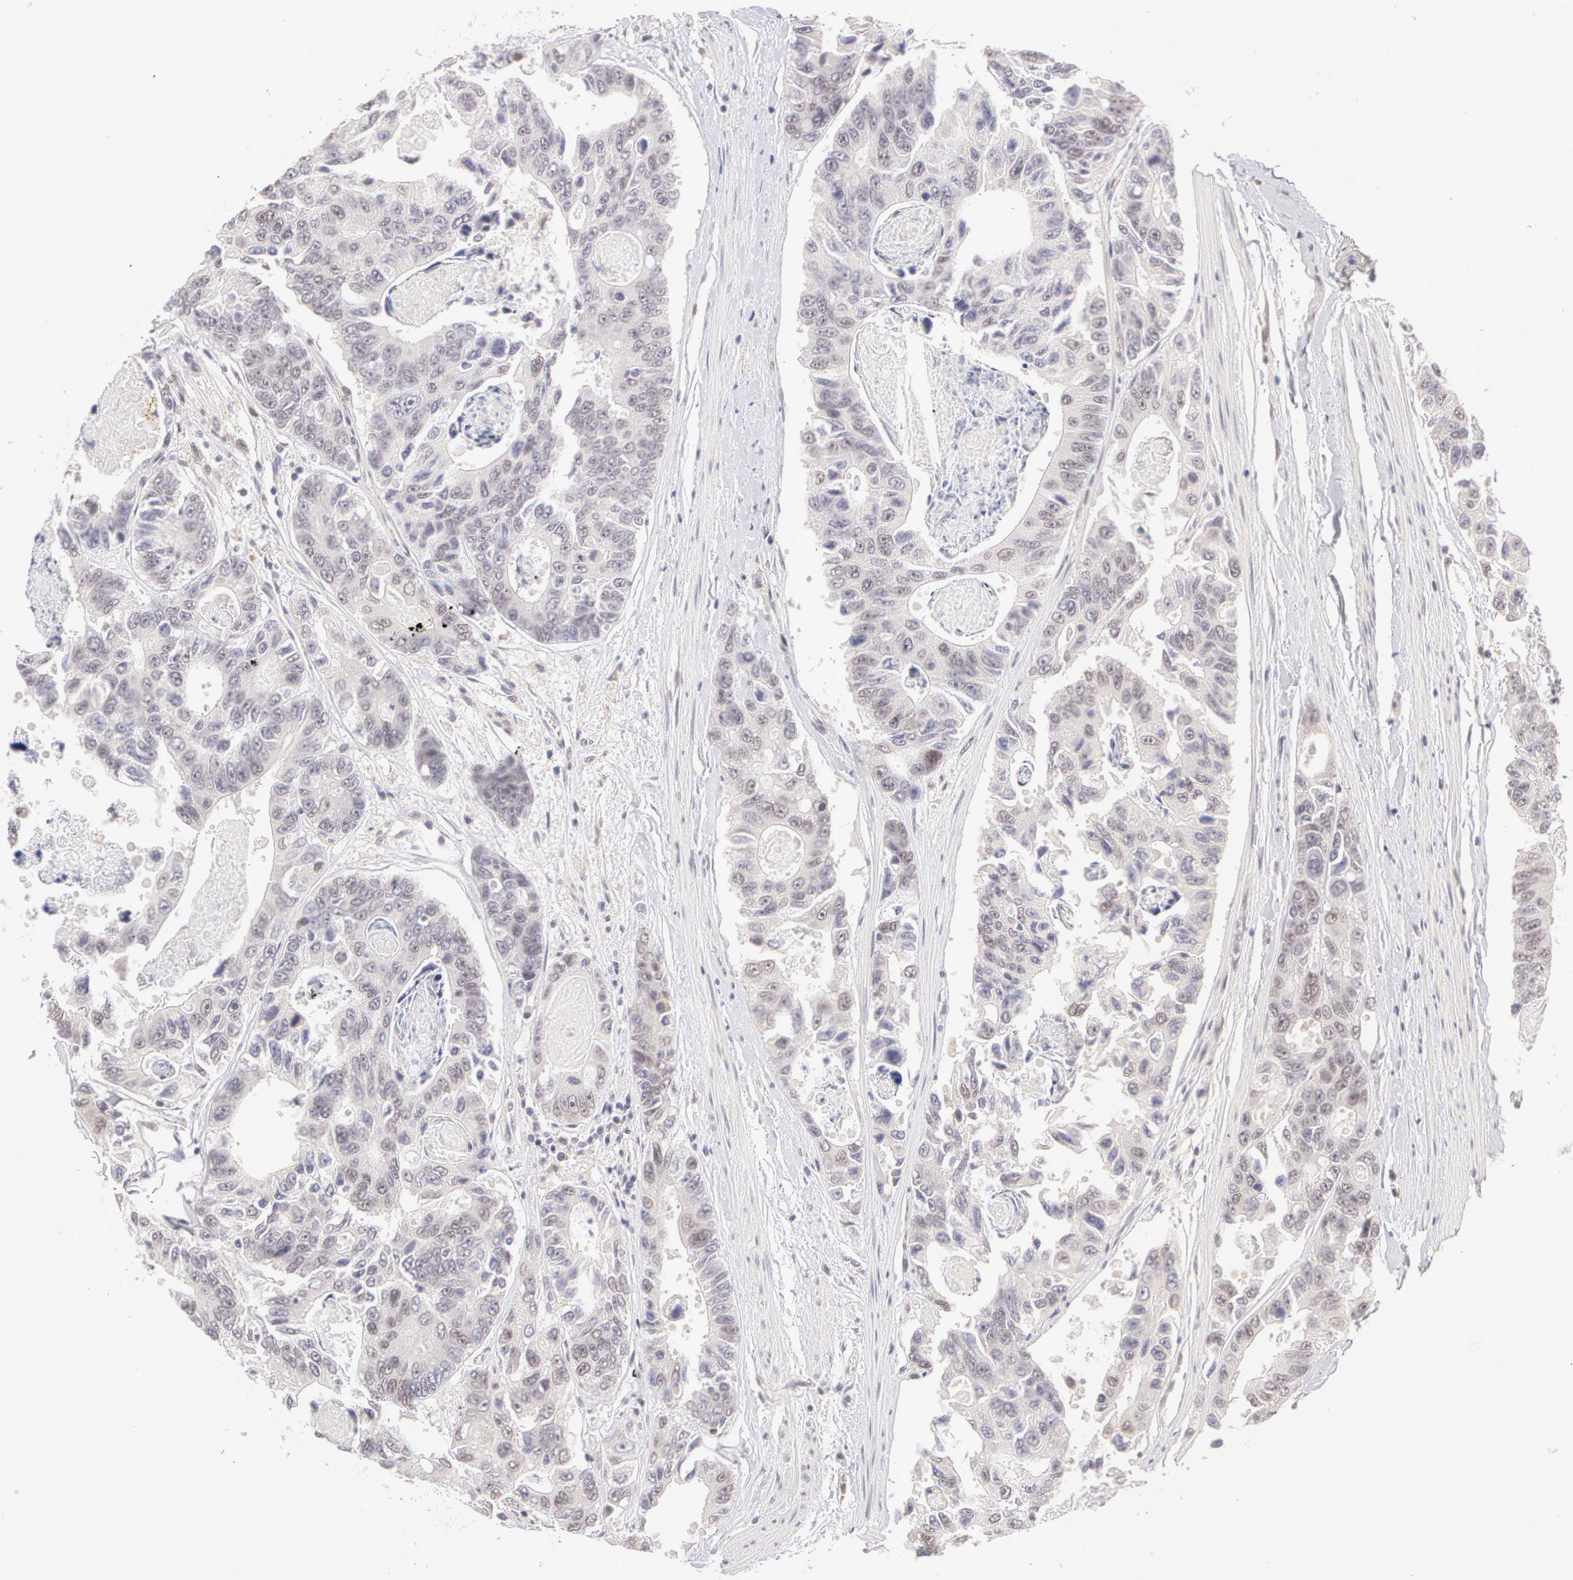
{"staining": {"intensity": "negative", "quantity": "none", "location": "none"}, "tissue": "colorectal cancer", "cell_type": "Tumor cells", "image_type": "cancer", "snomed": [{"axis": "morphology", "description": "Adenocarcinoma, NOS"}, {"axis": "topography", "description": "Colon"}], "caption": "A high-resolution image shows immunohistochemistry (IHC) staining of colorectal adenocarcinoma, which exhibits no significant positivity in tumor cells.", "gene": "ZNF597", "patient": {"sex": "female", "age": 86}}